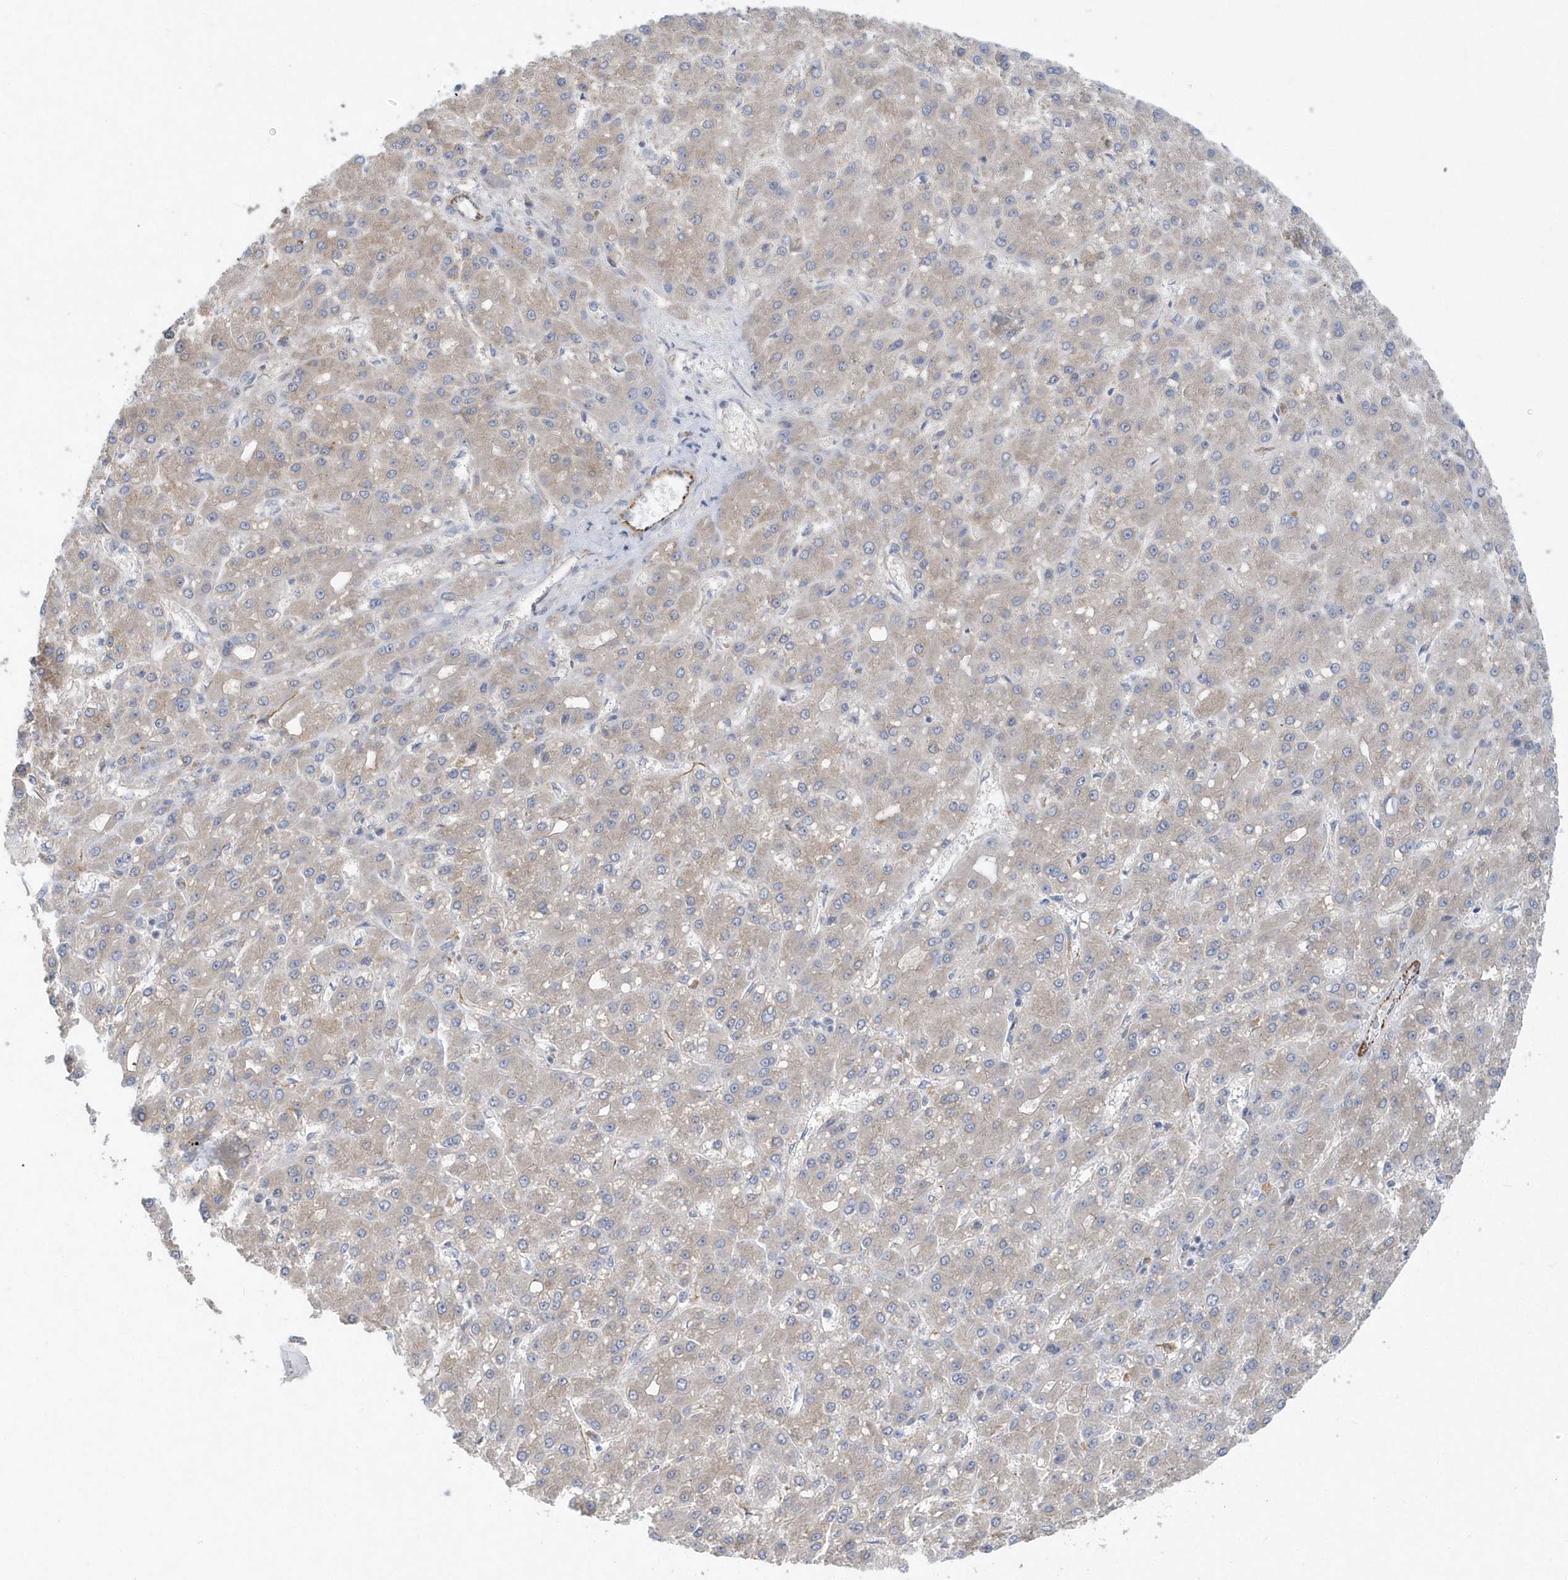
{"staining": {"intensity": "weak", "quantity": "25%-75%", "location": "cytoplasmic/membranous"}, "tissue": "liver cancer", "cell_type": "Tumor cells", "image_type": "cancer", "snomed": [{"axis": "morphology", "description": "Carcinoma, Hepatocellular, NOS"}, {"axis": "topography", "description": "Liver"}], "caption": "Human liver hepatocellular carcinoma stained for a protein (brown) reveals weak cytoplasmic/membranous positive expression in approximately 25%-75% of tumor cells.", "gene": "RAB17", "patient": {"sex": "male", "age": 67}}